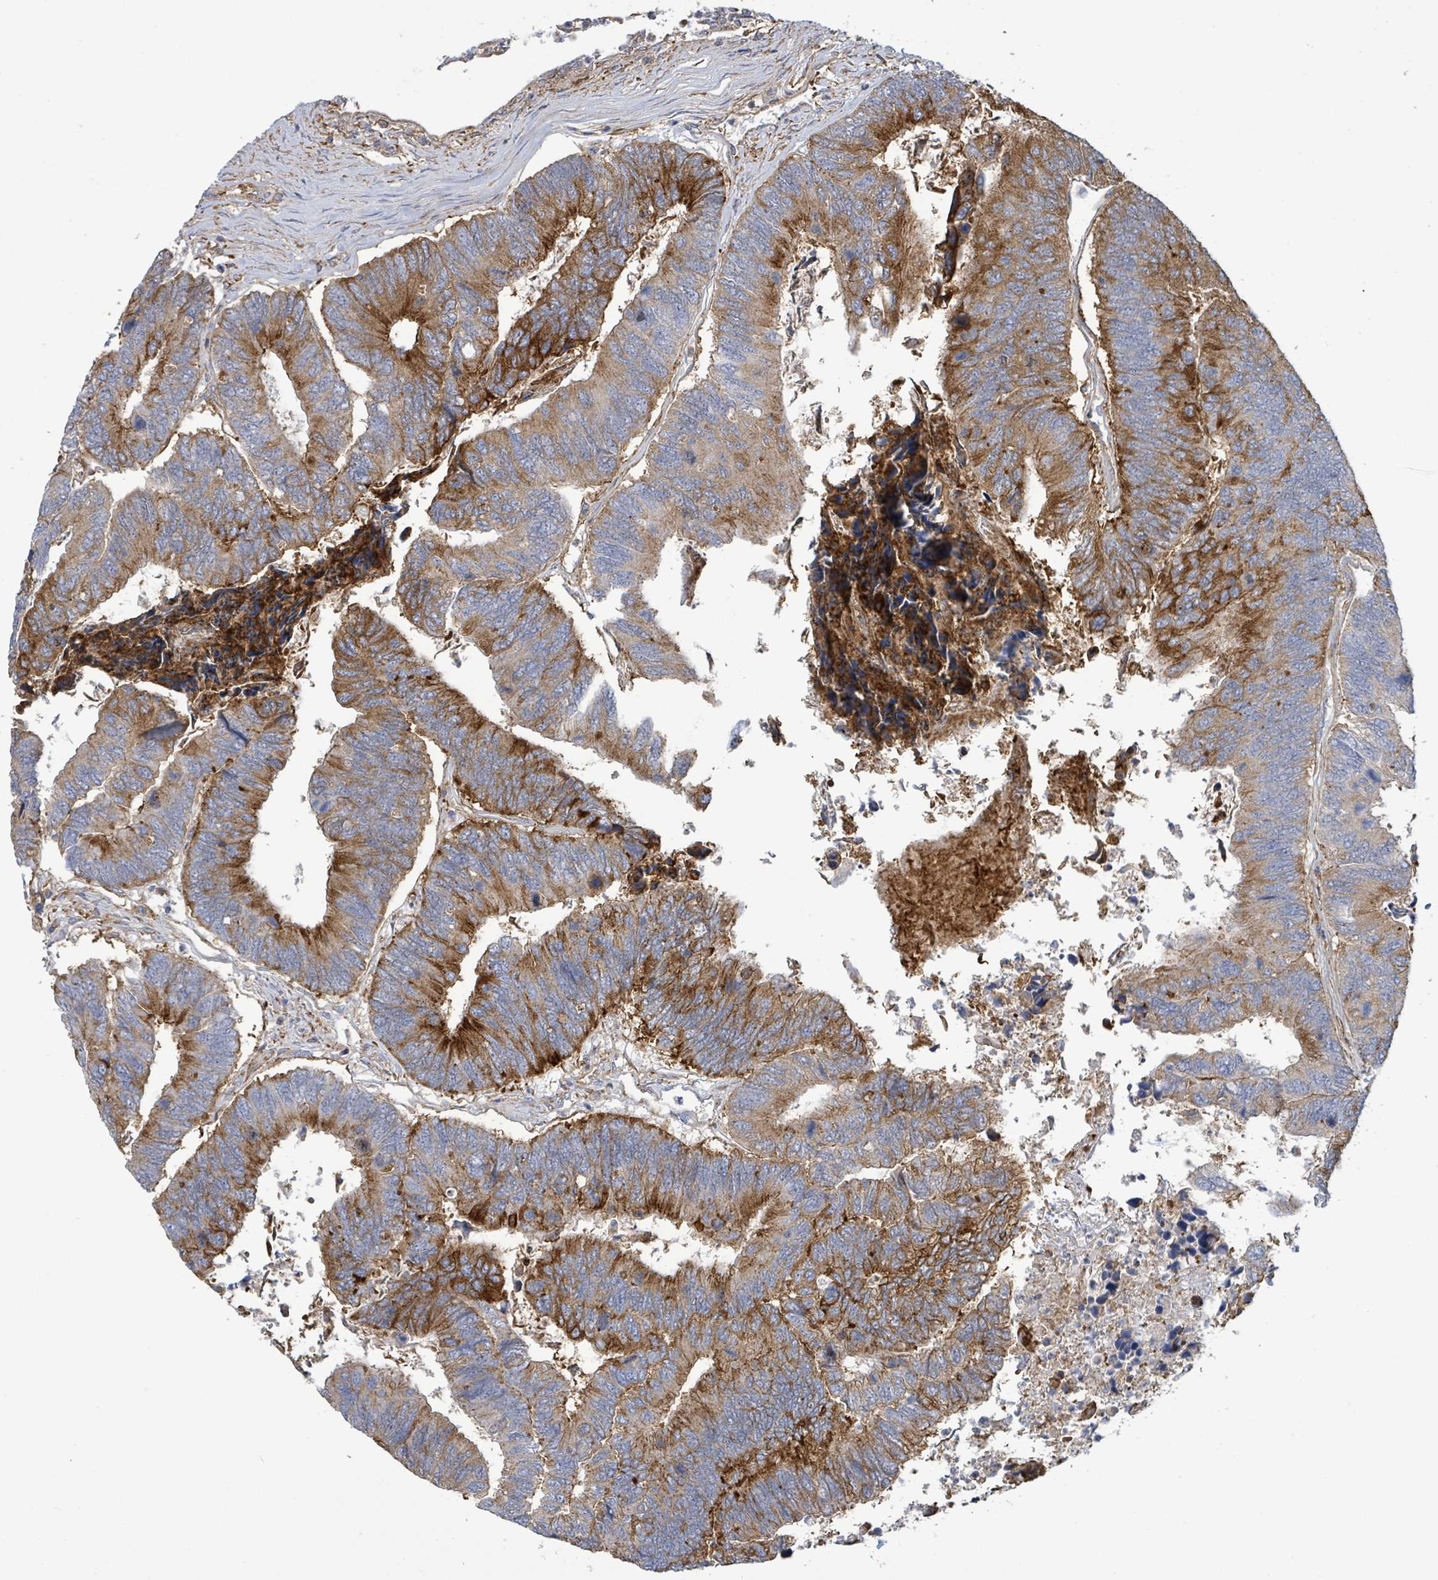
{"staining": {"intensity": "moderate", "quantity": ">75%", "location": "cytoplasmic/membranous"}, "tissue": "colorectal cancer", "cell_type": "Tumor cells", "image_type": "cancer", "snomed": [{"axis": "morphology", "description": "Adenocarcinoma, NOS"}, {"axis": "topography", "description": "Colon"}], "caption": "A brown stain shows moderate cytoplasmic/membranous staining of a protein in colorectal cancer (adenocarcinoma) tumor cells.", "gene": "EGFL7", "patient": {"sex": "female", "age": 67}}